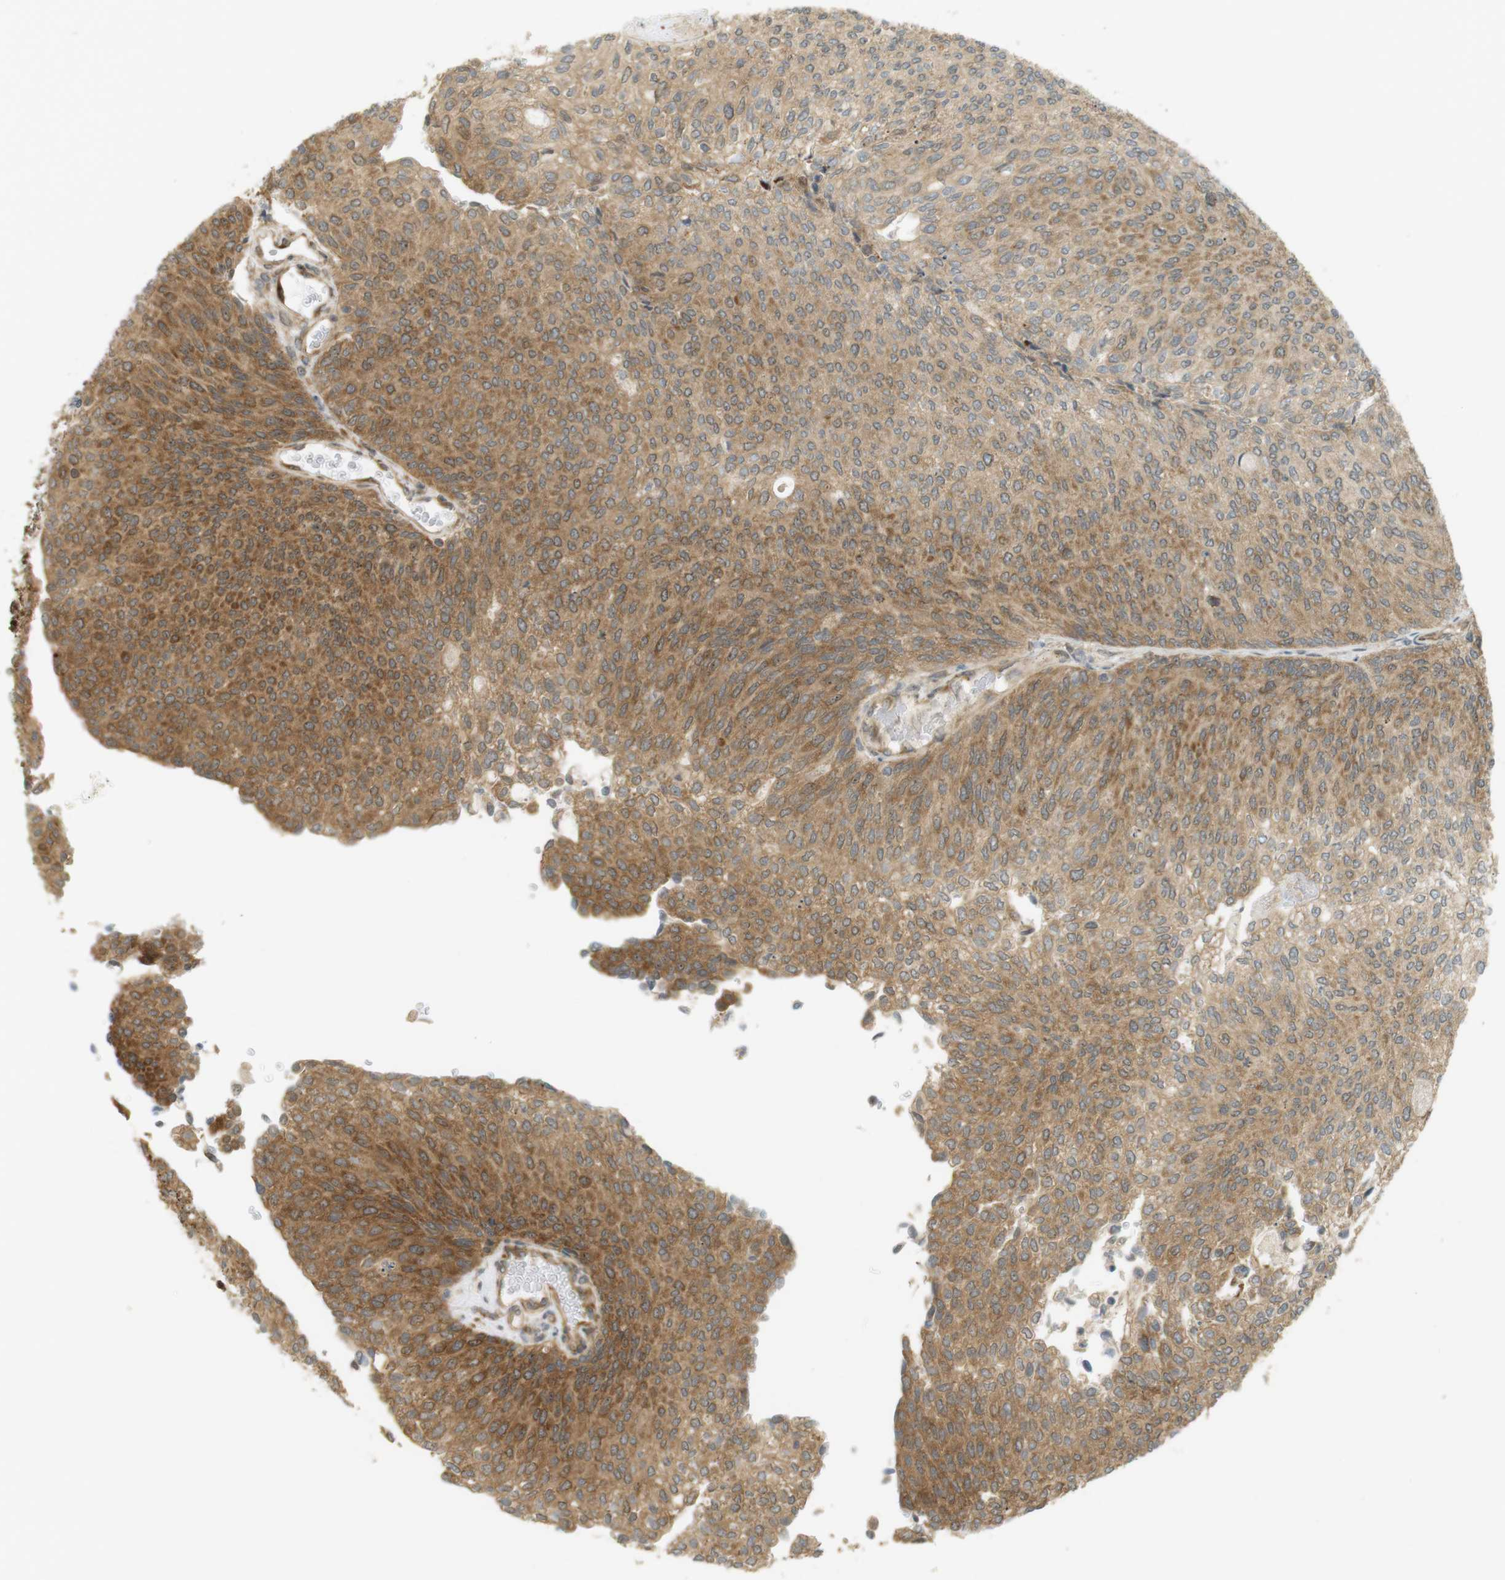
{"staining": {"intensity": "moderate", "quantity": ">75%", "location": "cytoplasmic/membranous"}, "tissue": "urothelial cancer", "cell_type": "Tumor cells", "image_type": "cancer", "snomed": [{"axis": "morphology", "description": "Urothelial carcinoma, Low grade"}, {"axis": "topography", "description": "Urinary bladder"}], "caption": "Moderate cytoplasmic/membranous protein positivity is identified in about >75% of tumor cells in urothelial cancer. (DAB (3,3'-diaminobenzidine) IHC, brown staining for protein, blue staining for nuclei).", "gene": "PA2G4", "patient": {"sex": "female", "age": 79}}